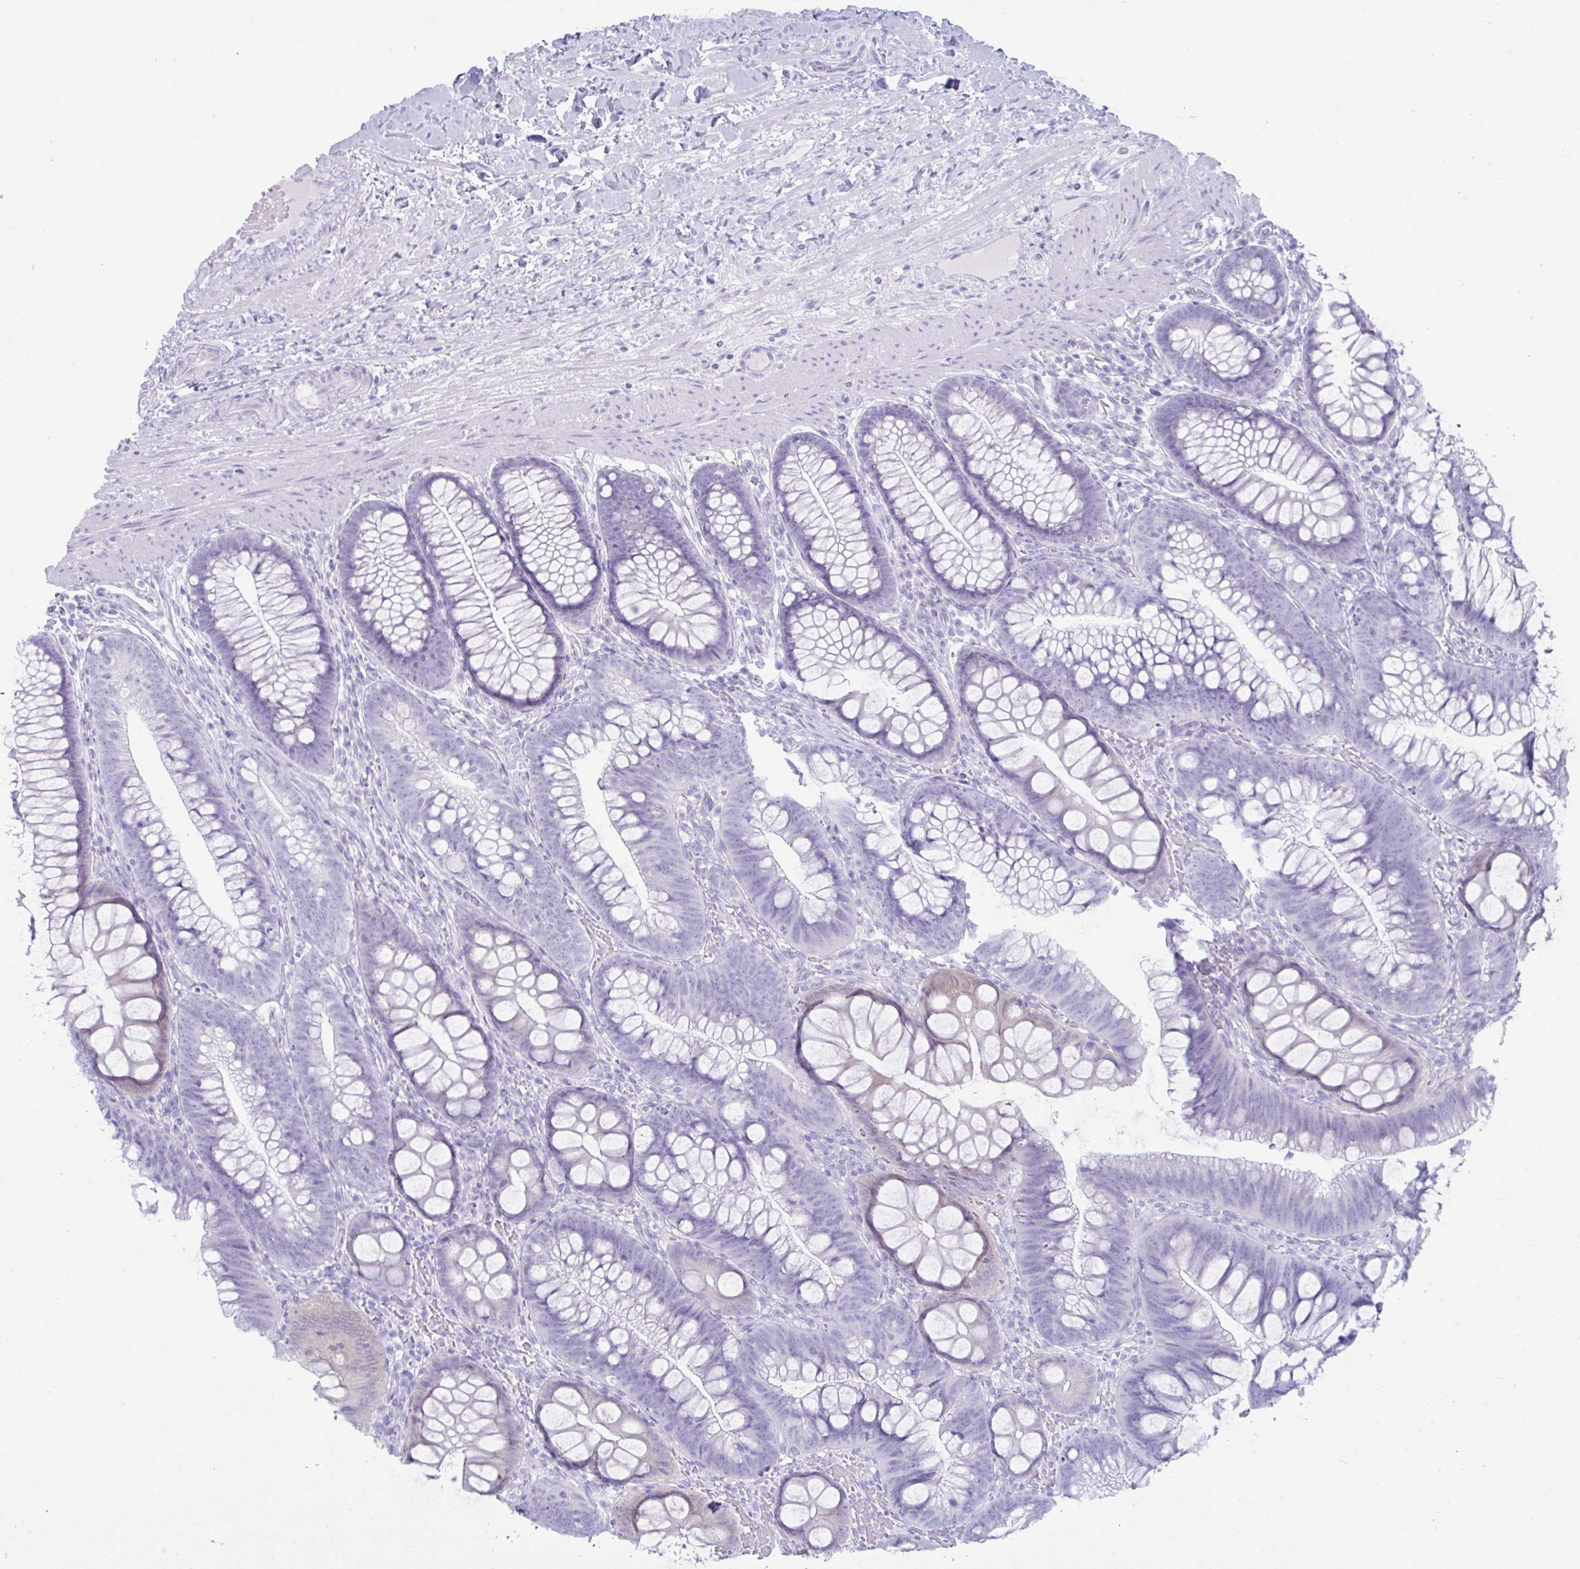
{"staining": {"intensity": "negative", "quantity": "none", "location": "none"}, "tissue": "colon", "cell_type": "Endothelial cells", "image_type": "normal", "snomed": [{"axis": "morphology", "description": "Normal tissue, NOS"}, {"axis": "morphology", "description": "Adenoma, NOS"}, {"axis": "topography", "description": "Soft tissue"}, {"axis": "topography", "description": "Colon"}], "caption": "DAB immunohistochemical staining of benign human colon shows no significant positivity in endothelial cells.", "gene": "PSCA", "patient": {"sex": "male", "age": 47}}